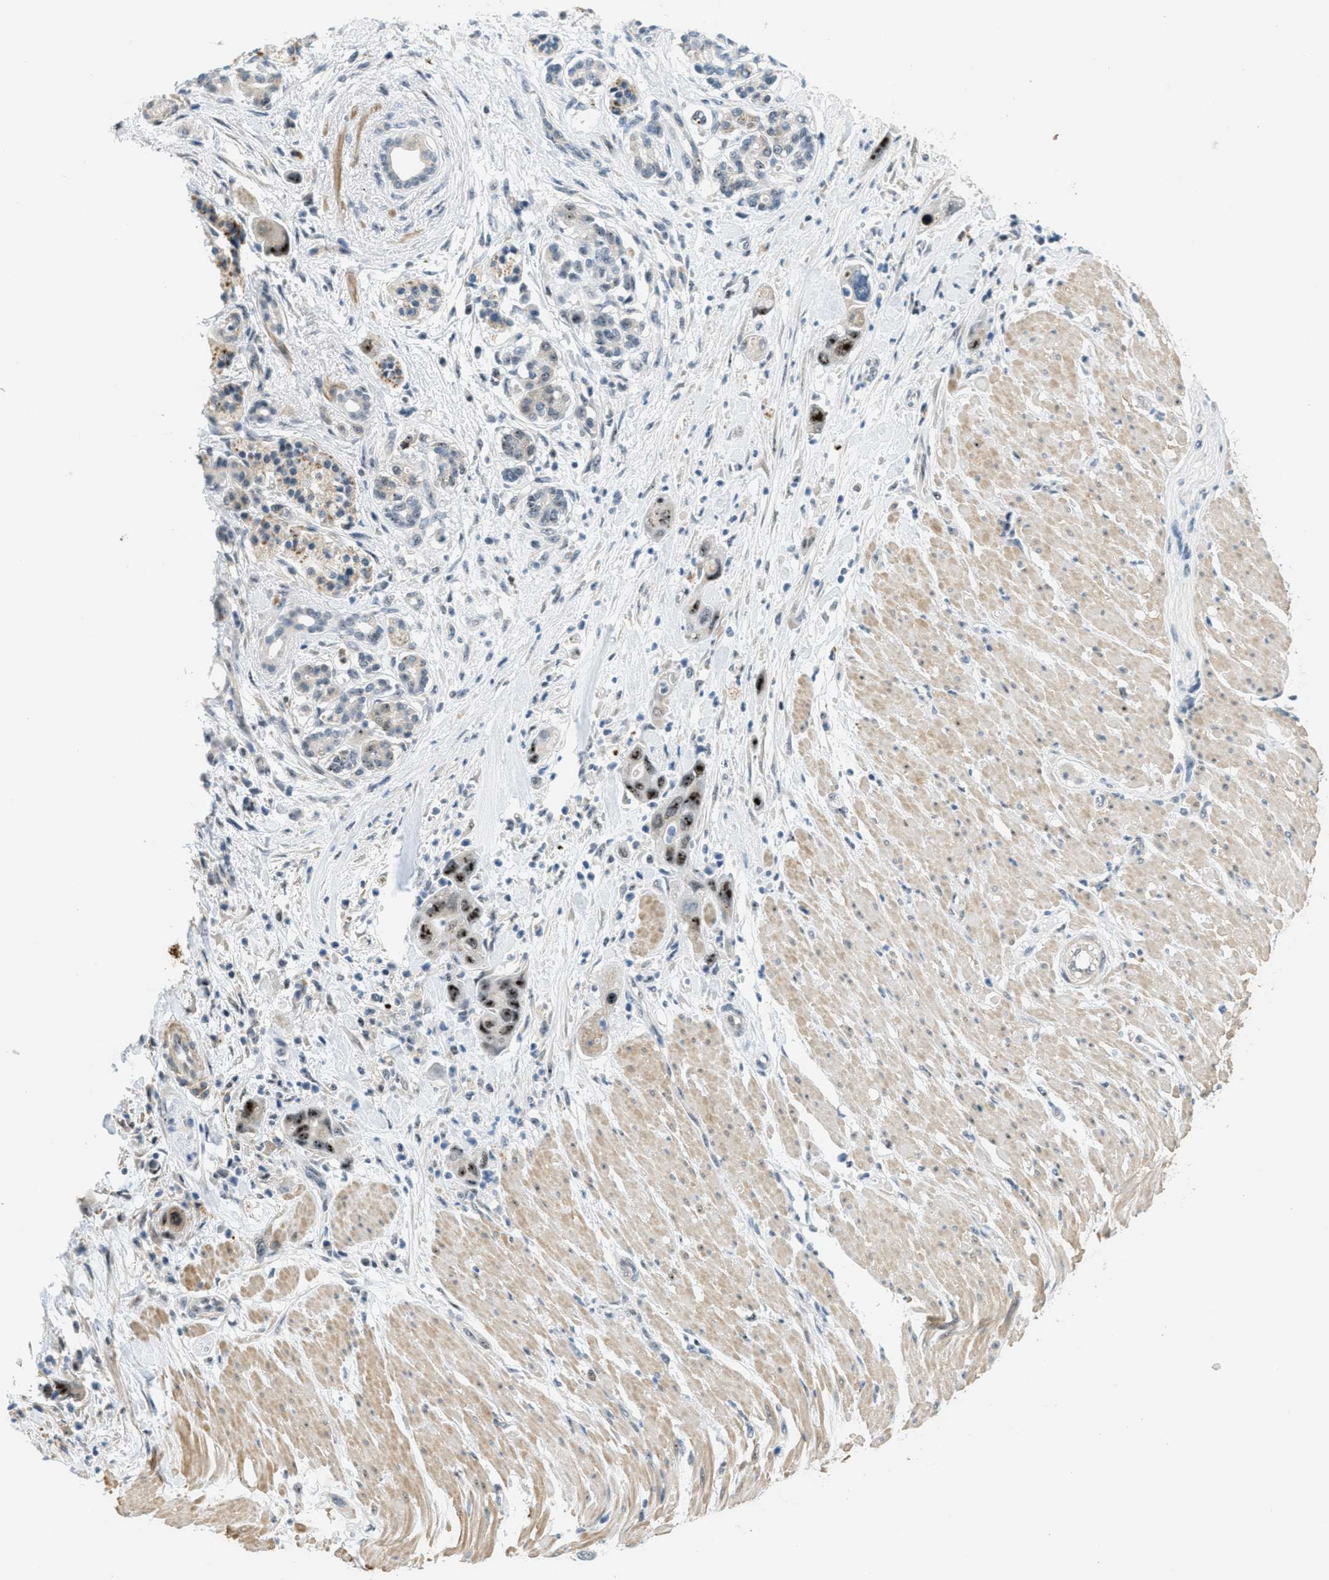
{"staining": {"intensity": "strong", "quantity": "25%-75%", "location": "nuclear"}, "tissue": "pancreatic cancer", "cell_type": "Tumor cells", "image_type": "cancer", "snomed": [{"axis": "morphology", "description": "Normal tissue, NOS"}, {"axis": "morphology", "description": "Adenocarcinoma, NOS"}, {"axis": "topography", "description": "Pancreas"}], "caption": "This is a micrograph of IHC staining of adenocarcinoma (pancreatic), which shows strong expression in the nuclear of tumor cells.", "gene": "DDX47", "patient": {"sex": "female", "age": 71}}